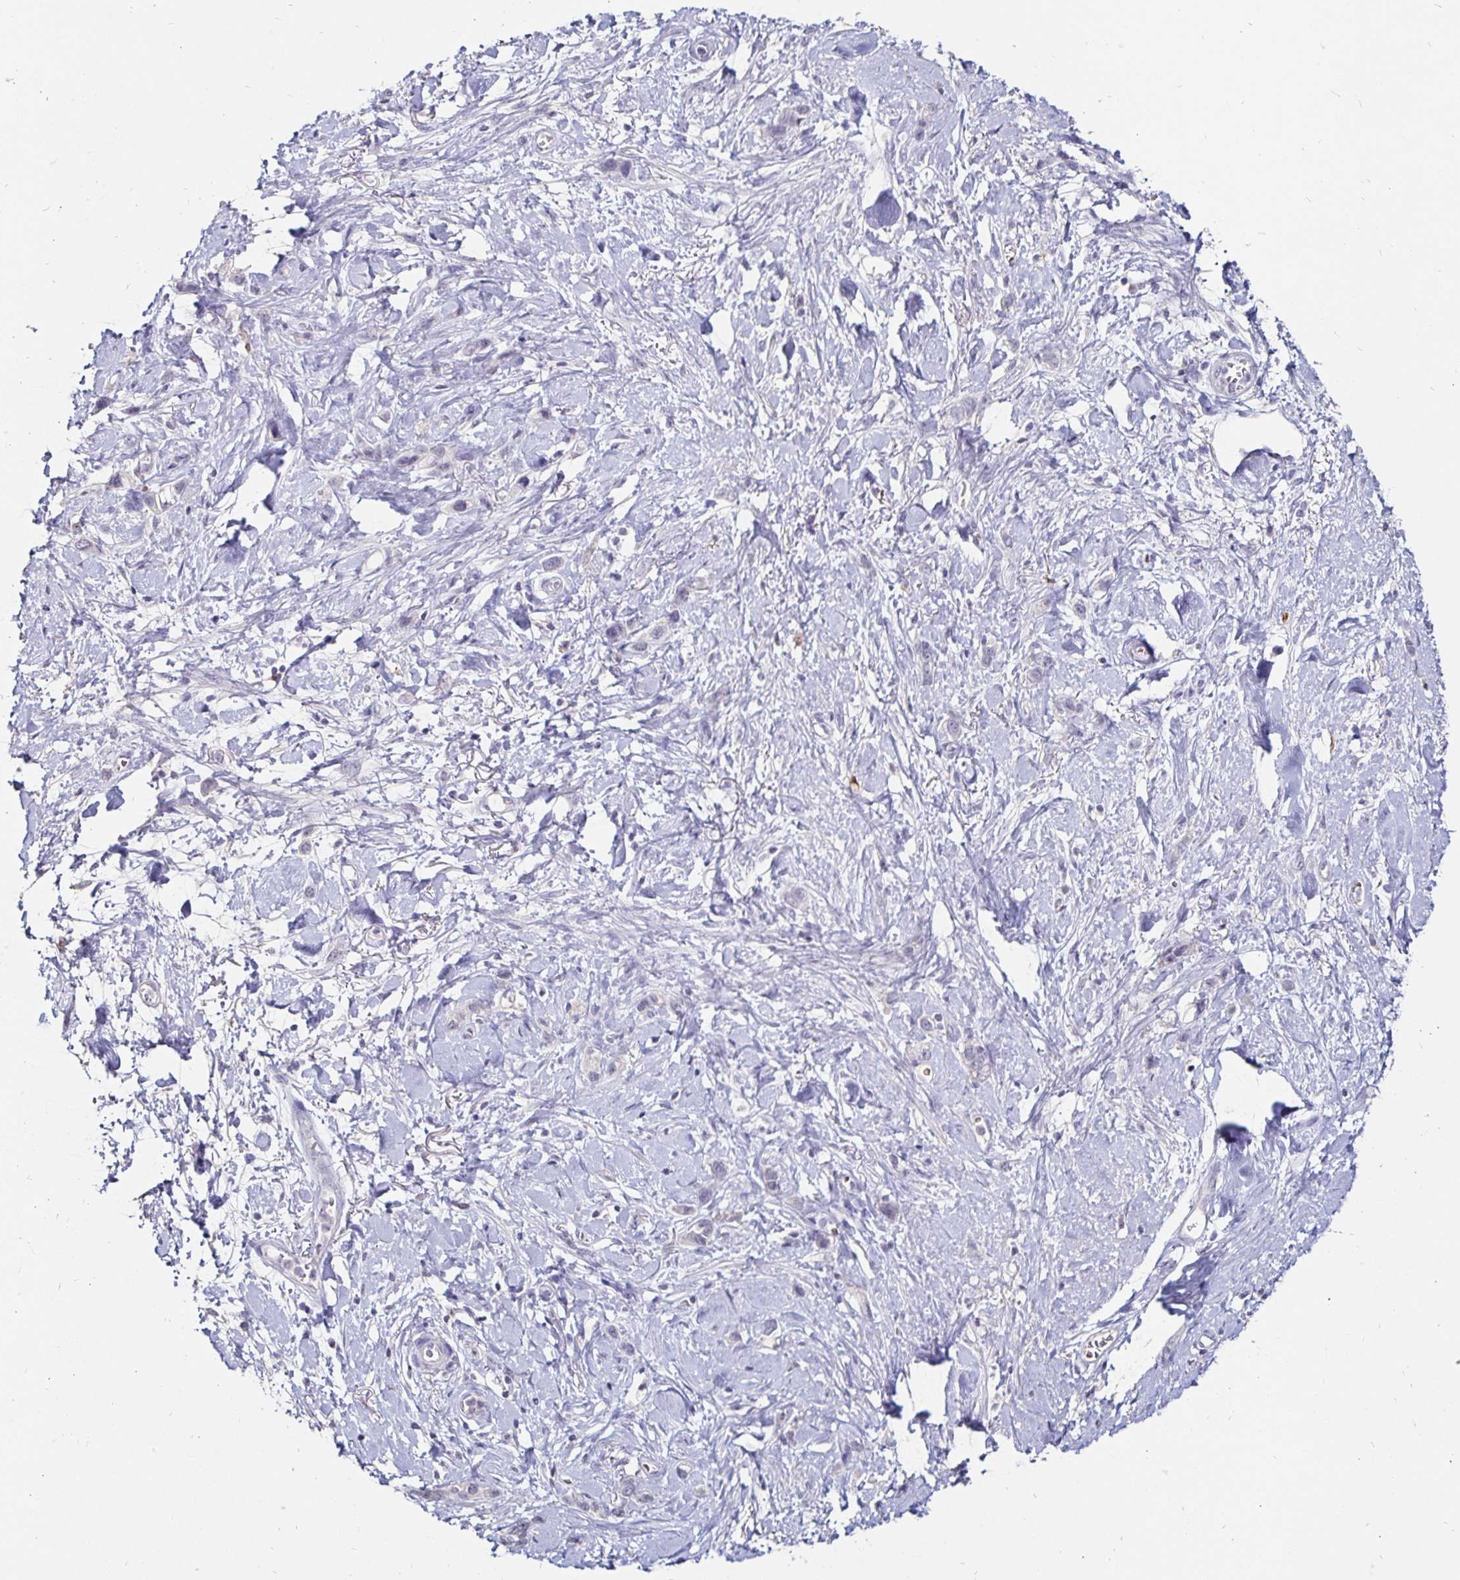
{"staining": {"intensity": "negative", "quantity": "none", "location": "none"}, "tissue": "stomach cancer", "cell_type": "Tumor cells", "image_type": "cancer", "snomed": [{"axis": "morphology", "description": "Adenocarcinoma, NOS"}, {"axis": "topography", "description": "Stomach"}], "caption": "There is no significant staining in tumor cells of stomach cancer.", "gene": "FAIM2", "patient": {"sex": "female", "age": 65}}